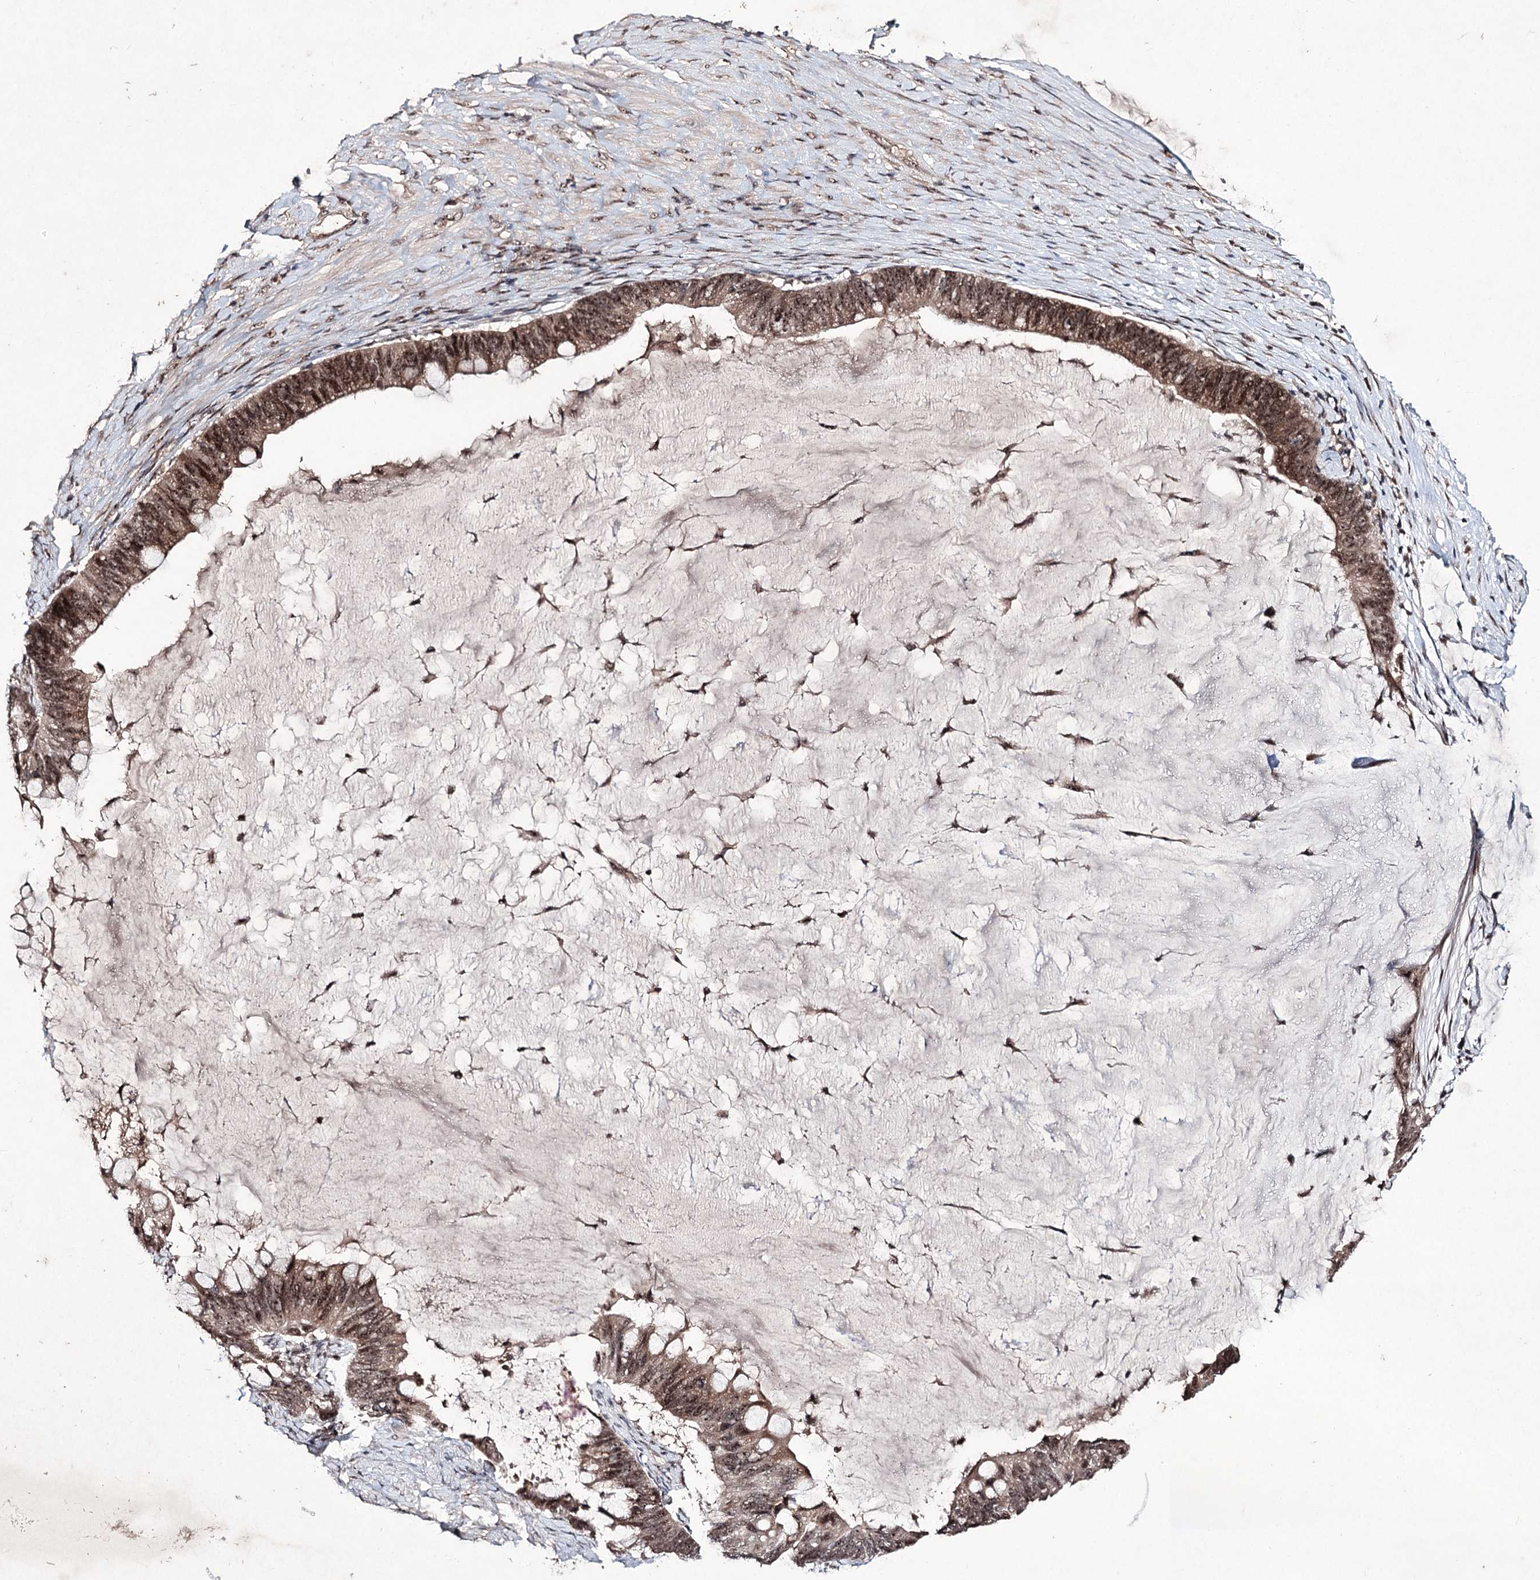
{"staining": {"intensity": "moderate", "quantity": ">75%", "location": "nuclear"}, "tissue": "ovarian cancer", "cell_type": "Tumor cells", "image_type": "cancer", "snomed": [{"axis": "morphology", "description": "Cystadenocarcinoma, mucinous, NOS"}, {"axis": "topography", "description": "Ovary"}], "caption": "Immunohistochemistry photomicrograph of neoplastic tissue: ovarian cancer stained using IHC exhibits medium levels of moderate protein expression localized specifically in the nuclear of tumor cells, appearing as a nuclear brown color.", "gene": "VGLL4", "patient": {"sex": "female", "age": 61}}